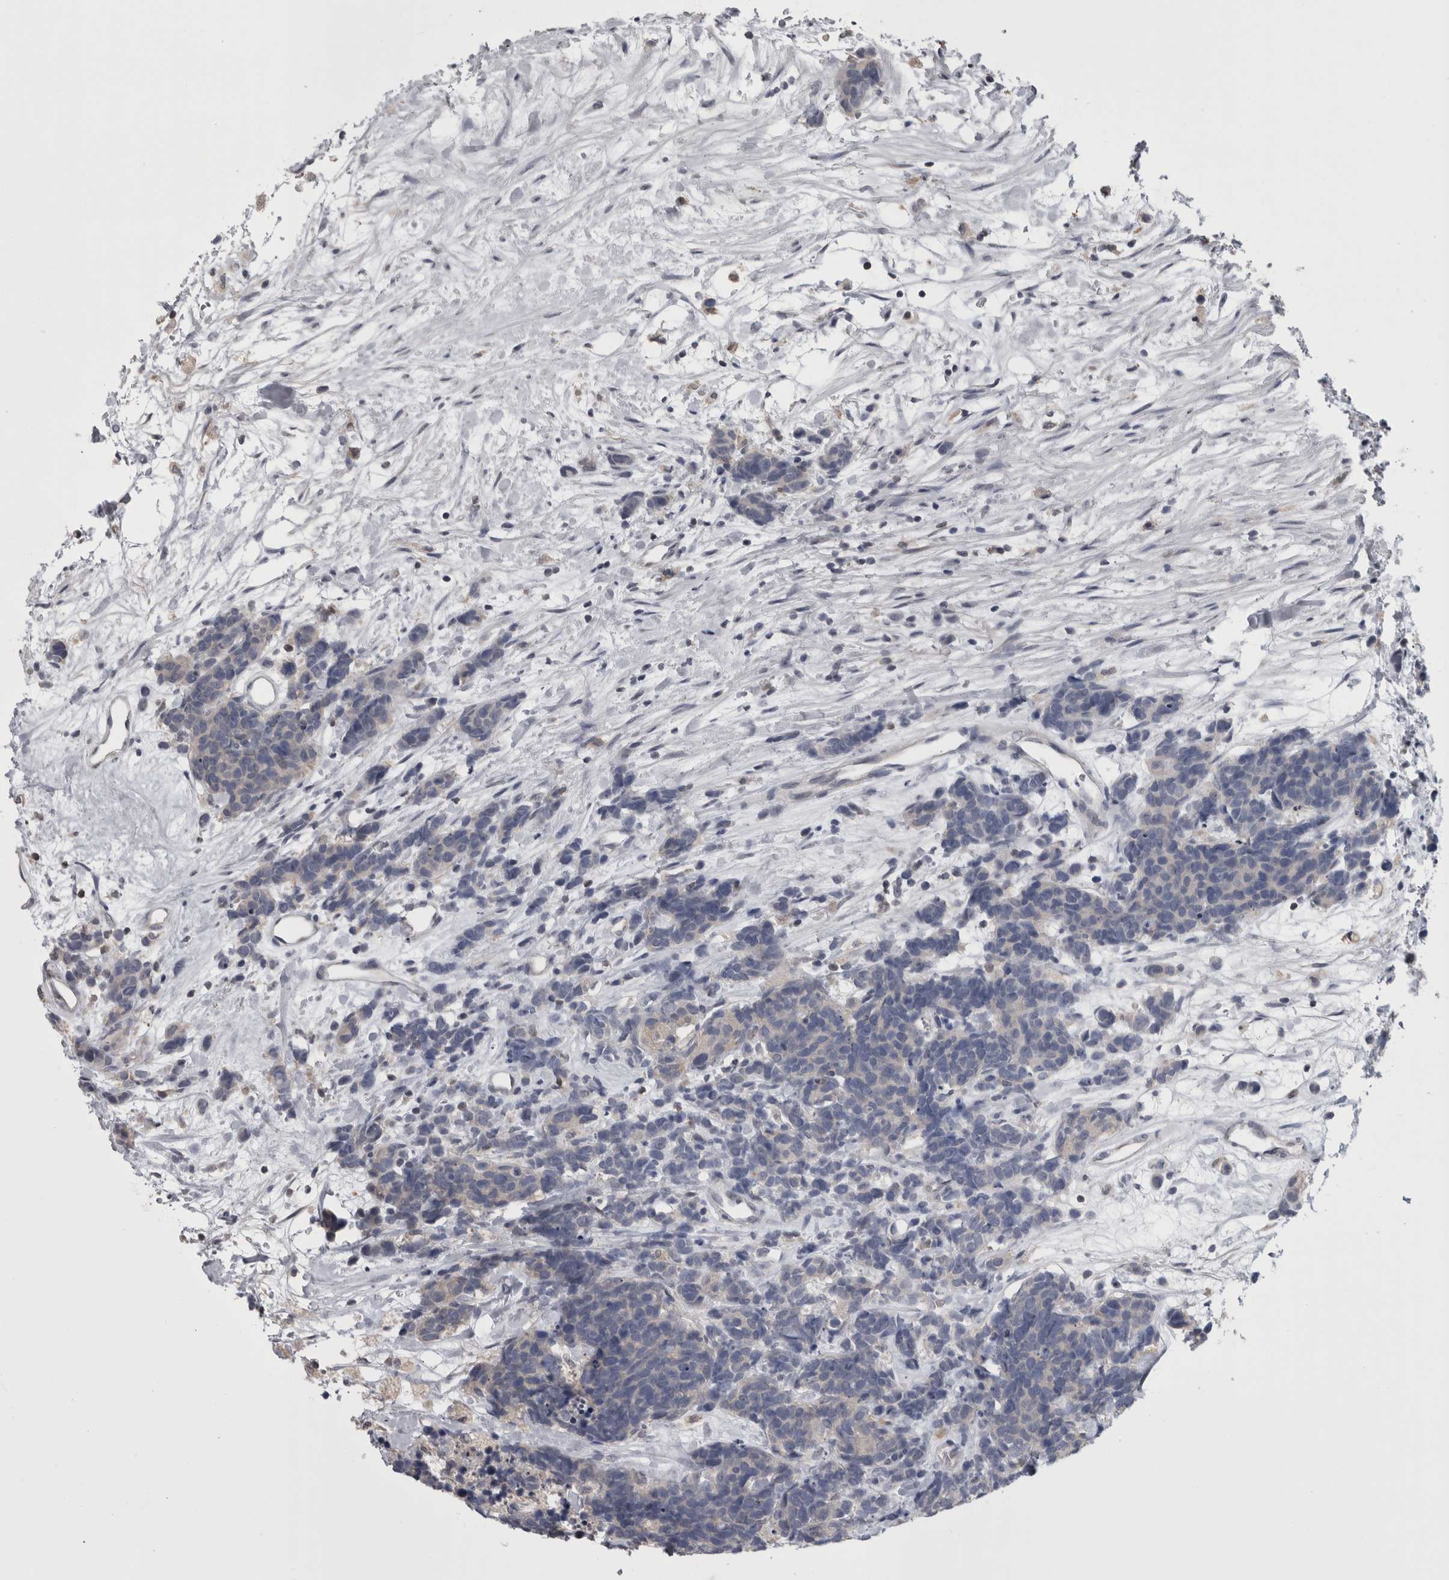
{"staining": {"intensity": "negative", "quantity": "none", "location": "none"}, "tissue": "carcinoid", "cell_type": "Tumor cells", "image_type": "cancer", "snomed": [{"axis": "morphology", "description": "Carcinoma, NOS"}, {"axis": "morphology", "description": "Carcinoid, malignant, NOS"}, {"axis": "topography", "description": "Urinary bladder"}], "caption": "High power microscopy photomicrograph of an IHC histopathology image of carcinoma, revealing no significant staining in tumor cells. (DAB immunohistochemistry (IHC) with hematoxylin counter stain).", "gene": "APRT", "patient": {"sex": "male", "age": 57}}